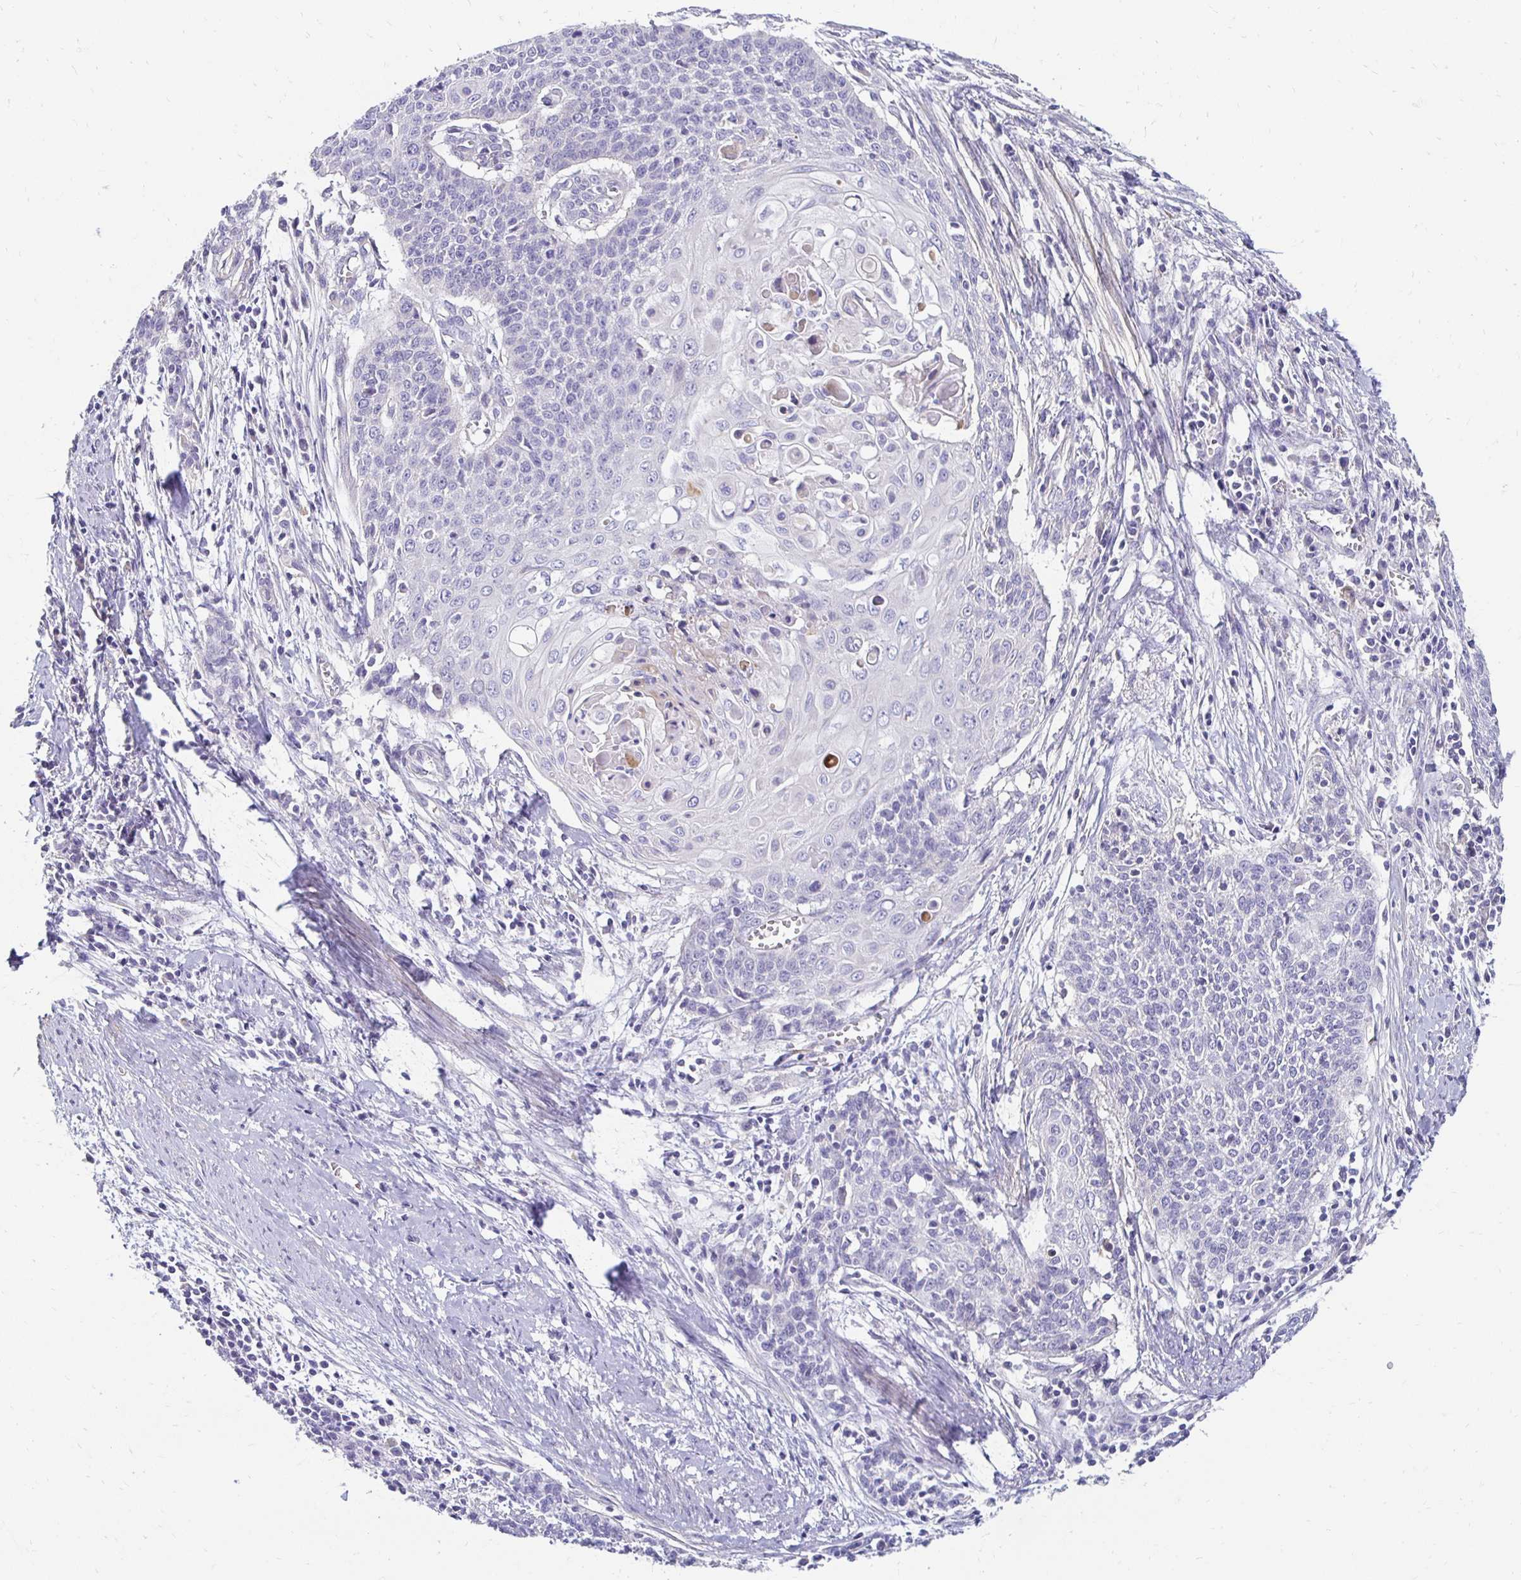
{"staining": {"intensity": "negative", "quantity": "none", "location": "none"}, "tissue": "cervical cancer", "cell_type": "Tumor cells", "image_type": "cancer", "snomed": [{"axis": "morphology", "description": "Squamous cell carcinoma, NOS"}, {"axis": "topography", "description": "Cervix"}], "caption": "Immunohistochemistry image of human cervical squamous cell carcinoma stained for a protein (brown), which shows no expression in tumor cells.", "gene": "AKAP6", "patient": {"sex": "female", "age": 39}}